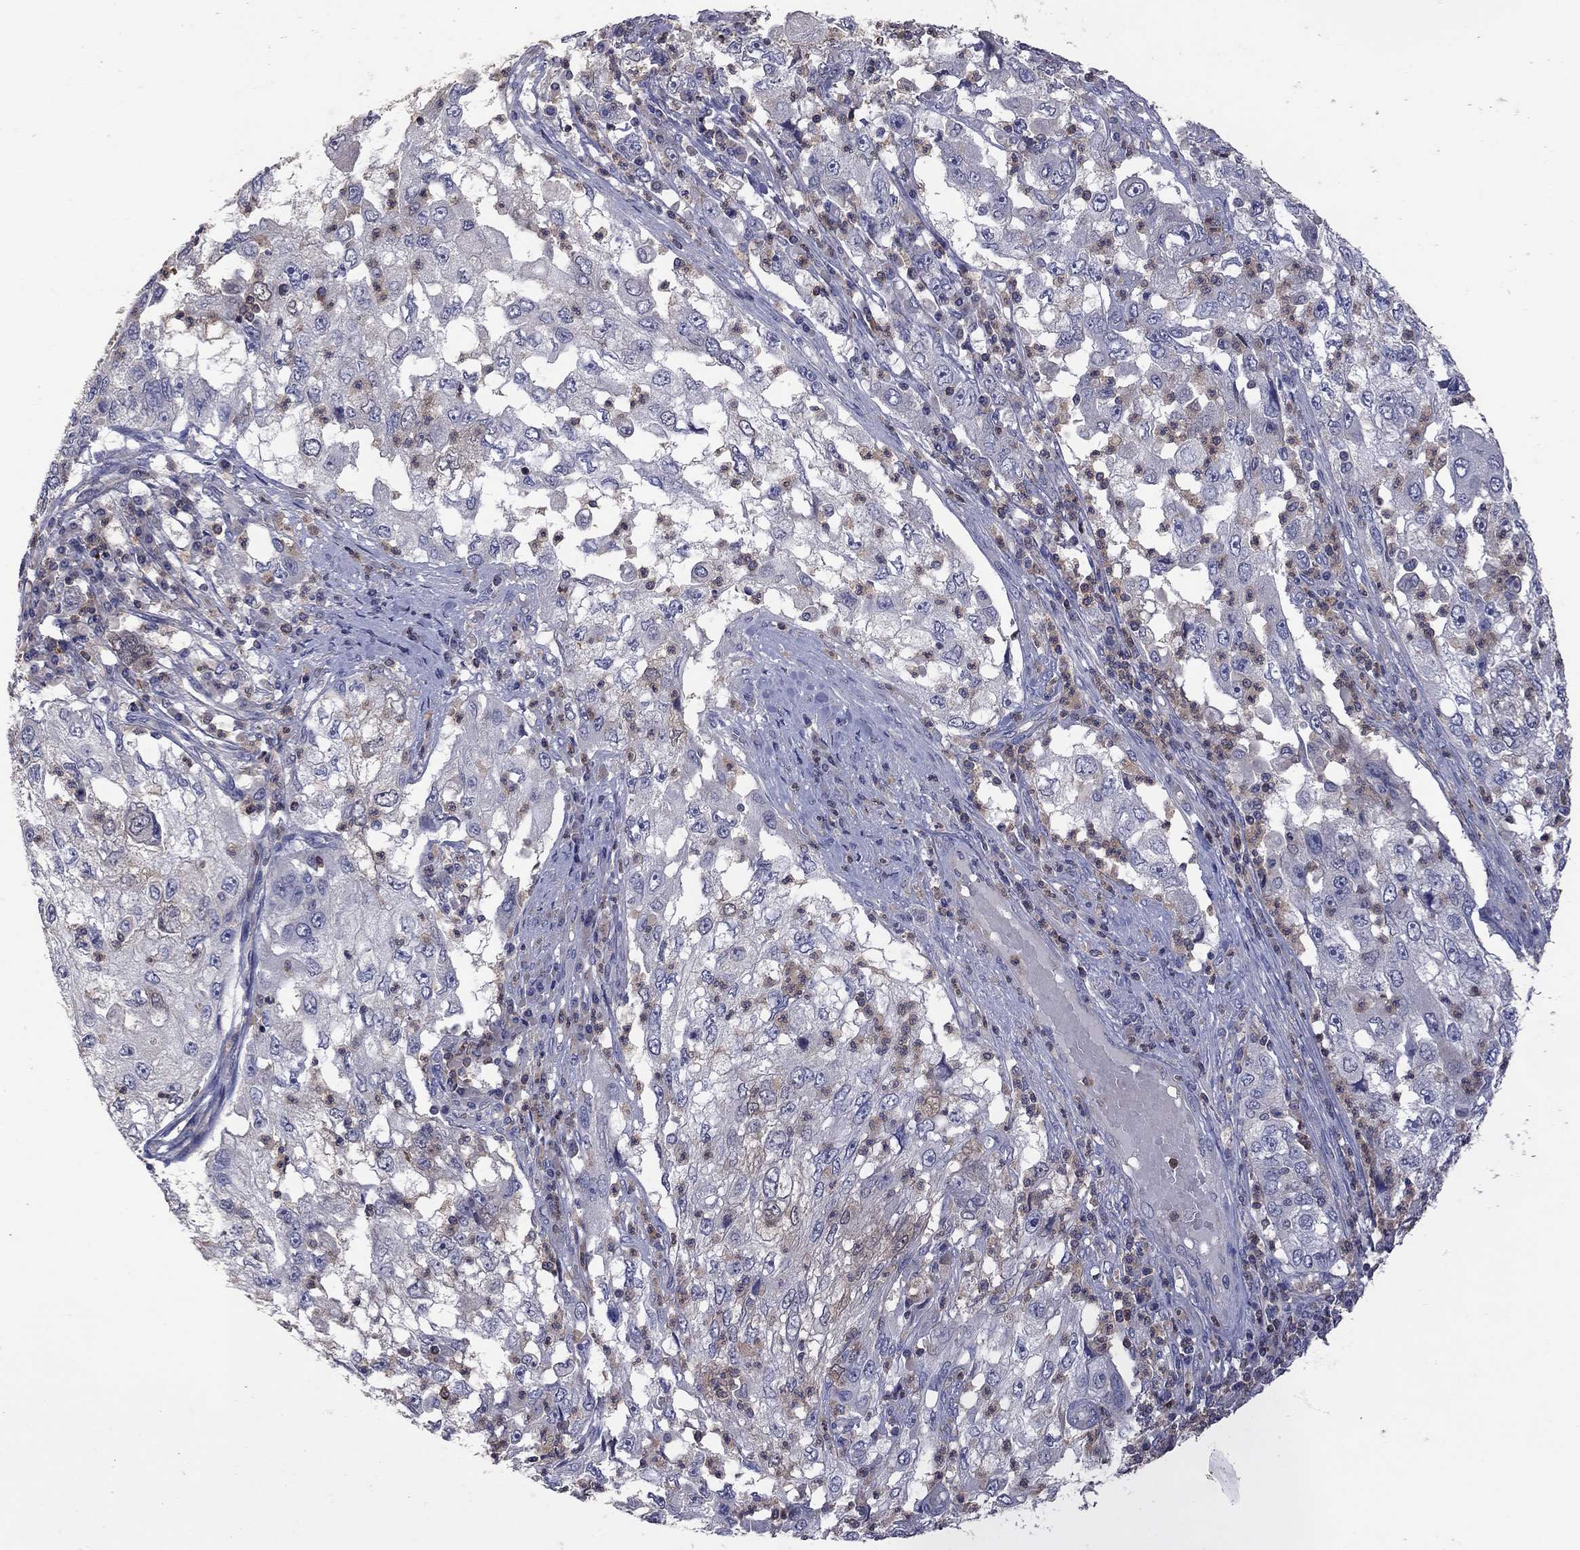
{"staining": {"intensity": "weak", "quantity": "<25%", "location": "cytoplasmic/membranous"}, "tissue": "cervical cancer", "cell_type": "Tumor cells", "image_type": "cancer", "snomed": [{"axis": "morphology", "description": "Squamous cell carcinoma, NOS"}, {"axis": "topography", "description": "Cervix"}], "caption": "High power microscopy image of an immunohistochemistry (IHC) image of cervical squamous cell carcinoma, revealing no significant expression in tumor cells. Brightfield microscopy of immunohistochemistry stained with DAB (brown) and hematoxylin (blue), captured at high magnification.", "gene": "IPCEF1", "patient": {"sex": "female", "age": 36}}